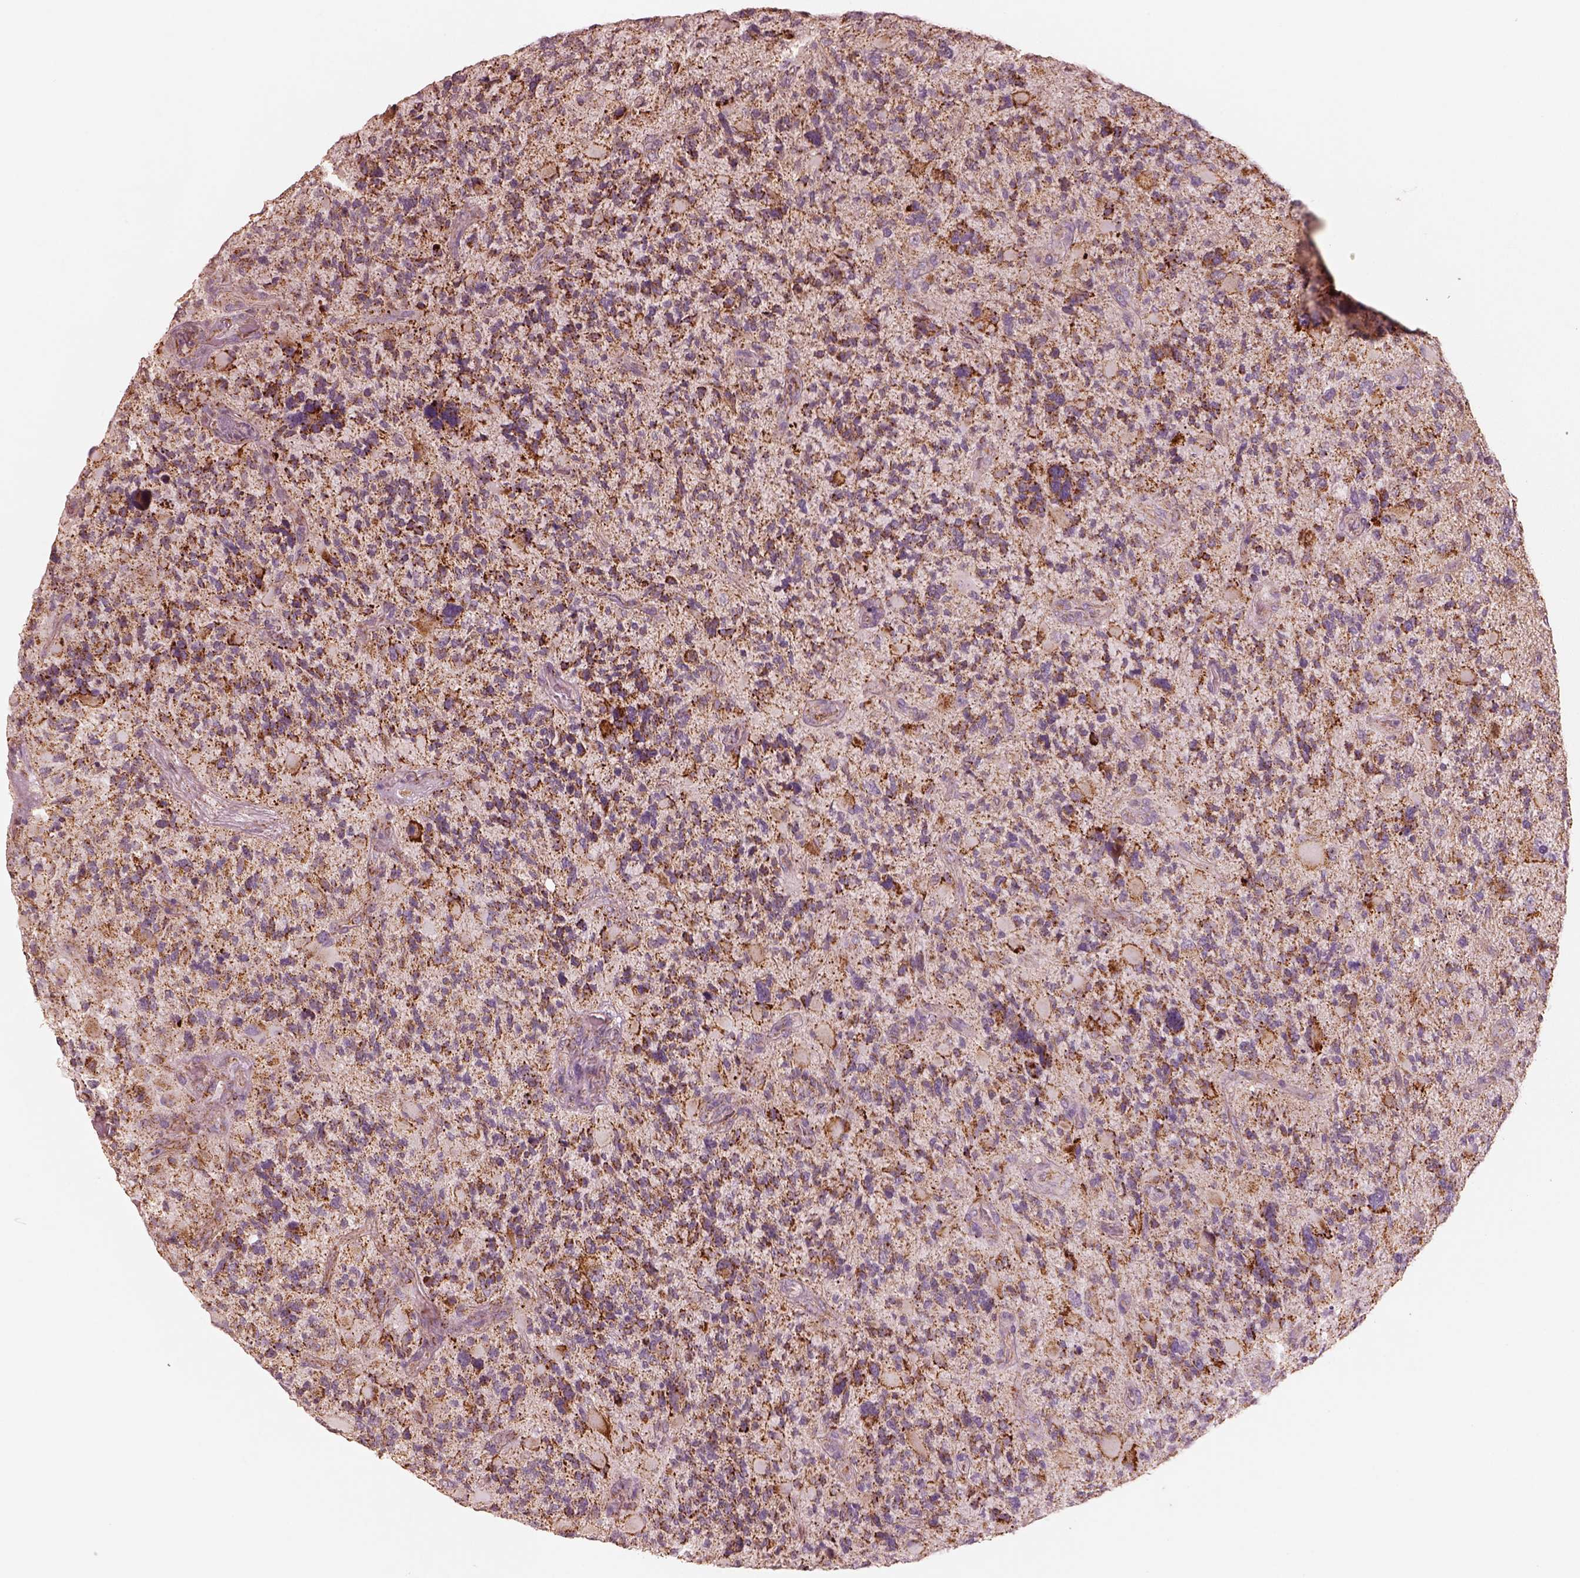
{"staining": {"intensity": "strong", "quantity": "25%-75%", "location": "cytoplasmic/membranous"}, "tissue": "glioma", "cell_type": "Tumor cells", "image_type": "cancer", "snomed": [{"axis": "morphology", "description": "Glioma, malignant, High grade"}, {"axis": "topography", "description": "Brain"}], "caption": "The image exhibits staining of glioma, revealing strong cytoplasmic/membranous protein positivity (brown color) within tumor cells.", "gene": "ENTPD6", "patient": {"sex": "female", "age": 71}}